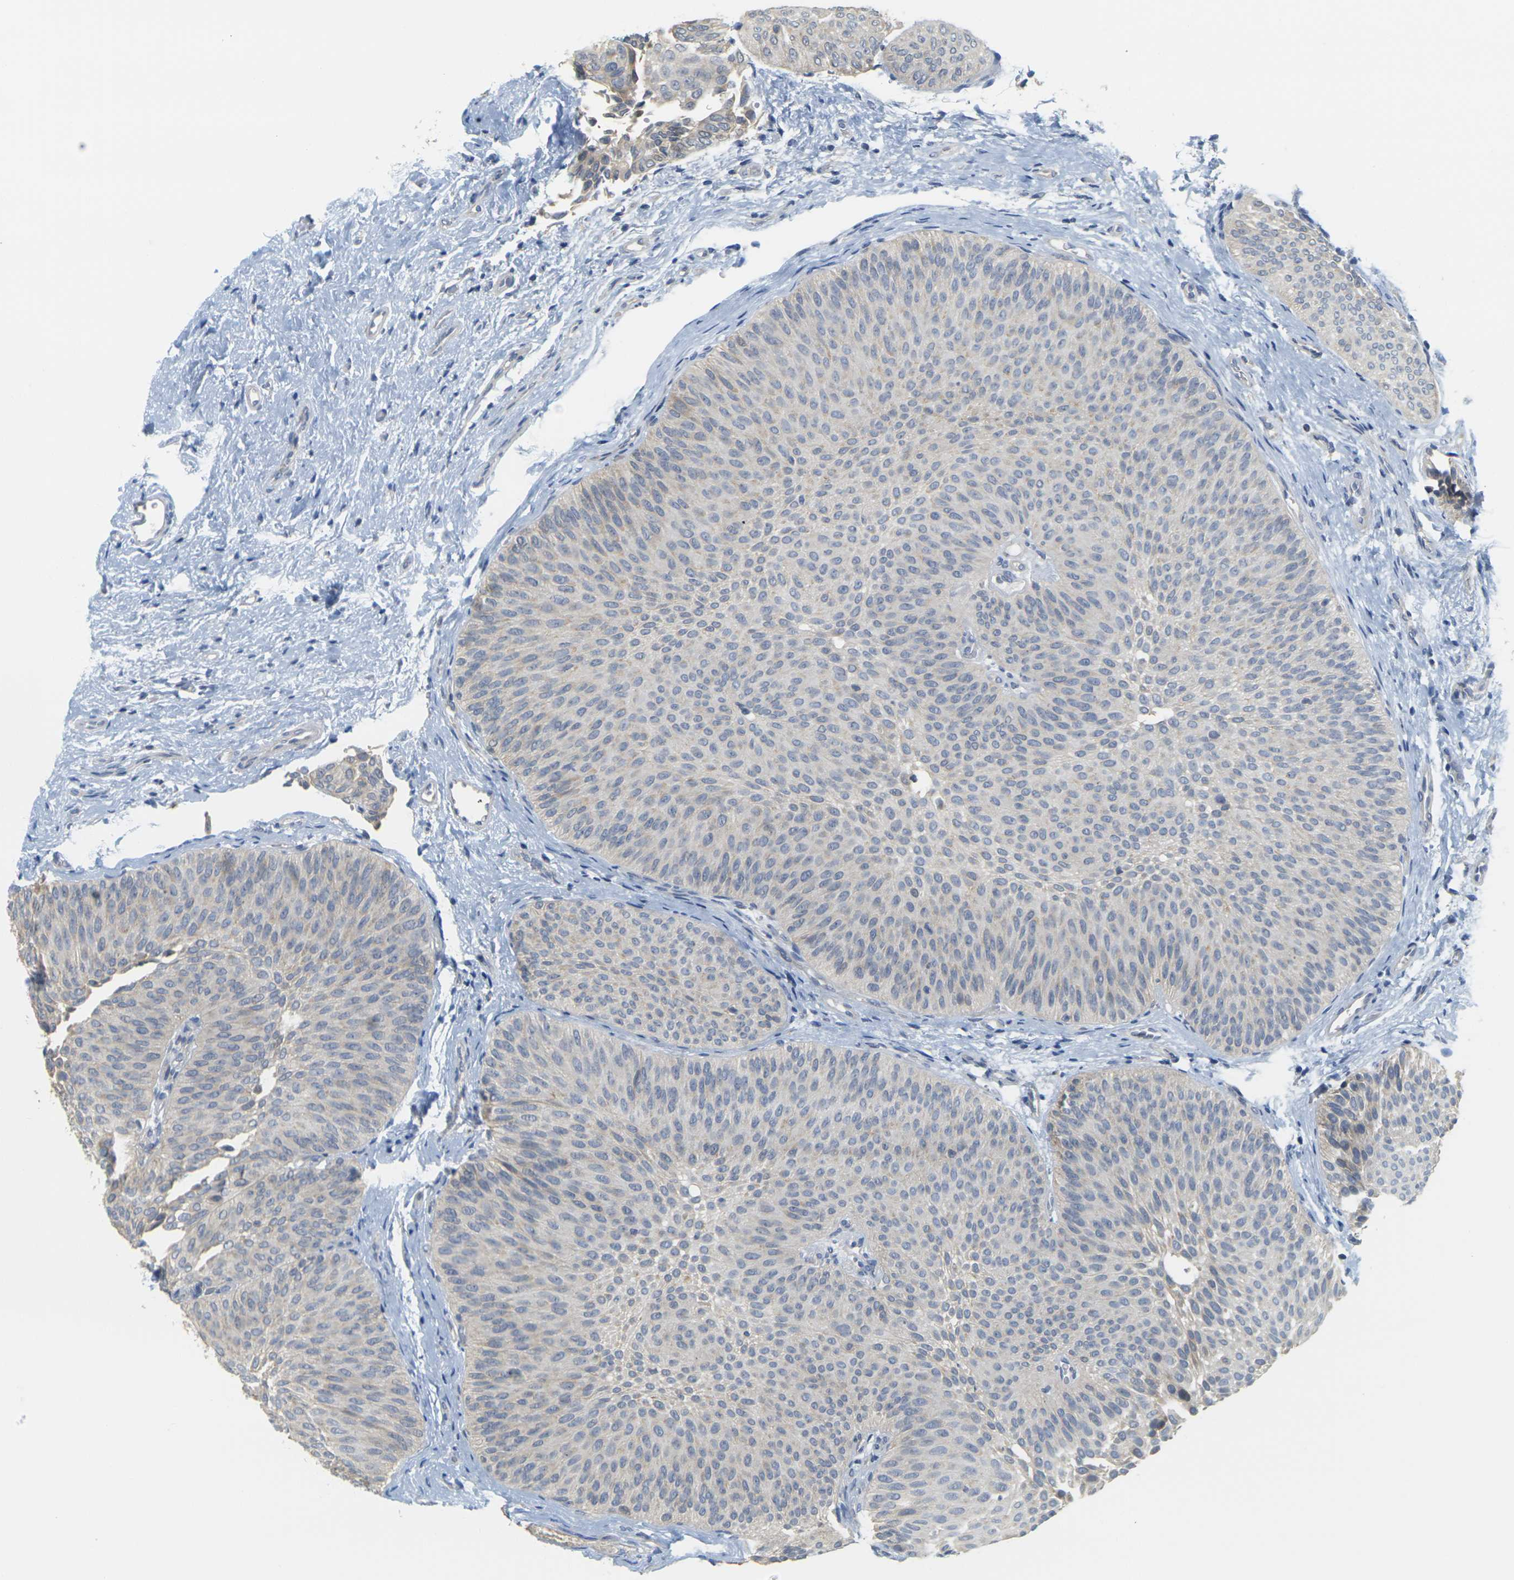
{"staining": {"intensity": "weak", "quantity": "25%-75%", "location": "cytoplasmic/membranous"}, "tissue": "urothelial cancer", "cell_type": "Tumor cells", "image_type": "cancer", "snomed": [{"axis": "morphology", "description": "Urothelial carcinoma, Low grade"}, {"axis": "topography", "description": "Urinary bladder"}], "caption": "Urothelial carcinoma (low-grade) stained for a protein (brown) displays weak cytoplasmic/membranous positive positivity in approximately 25%-75% of tumor cells.", "gene": "GDAP1", "patient": {"sex": "female", "age": 60}}